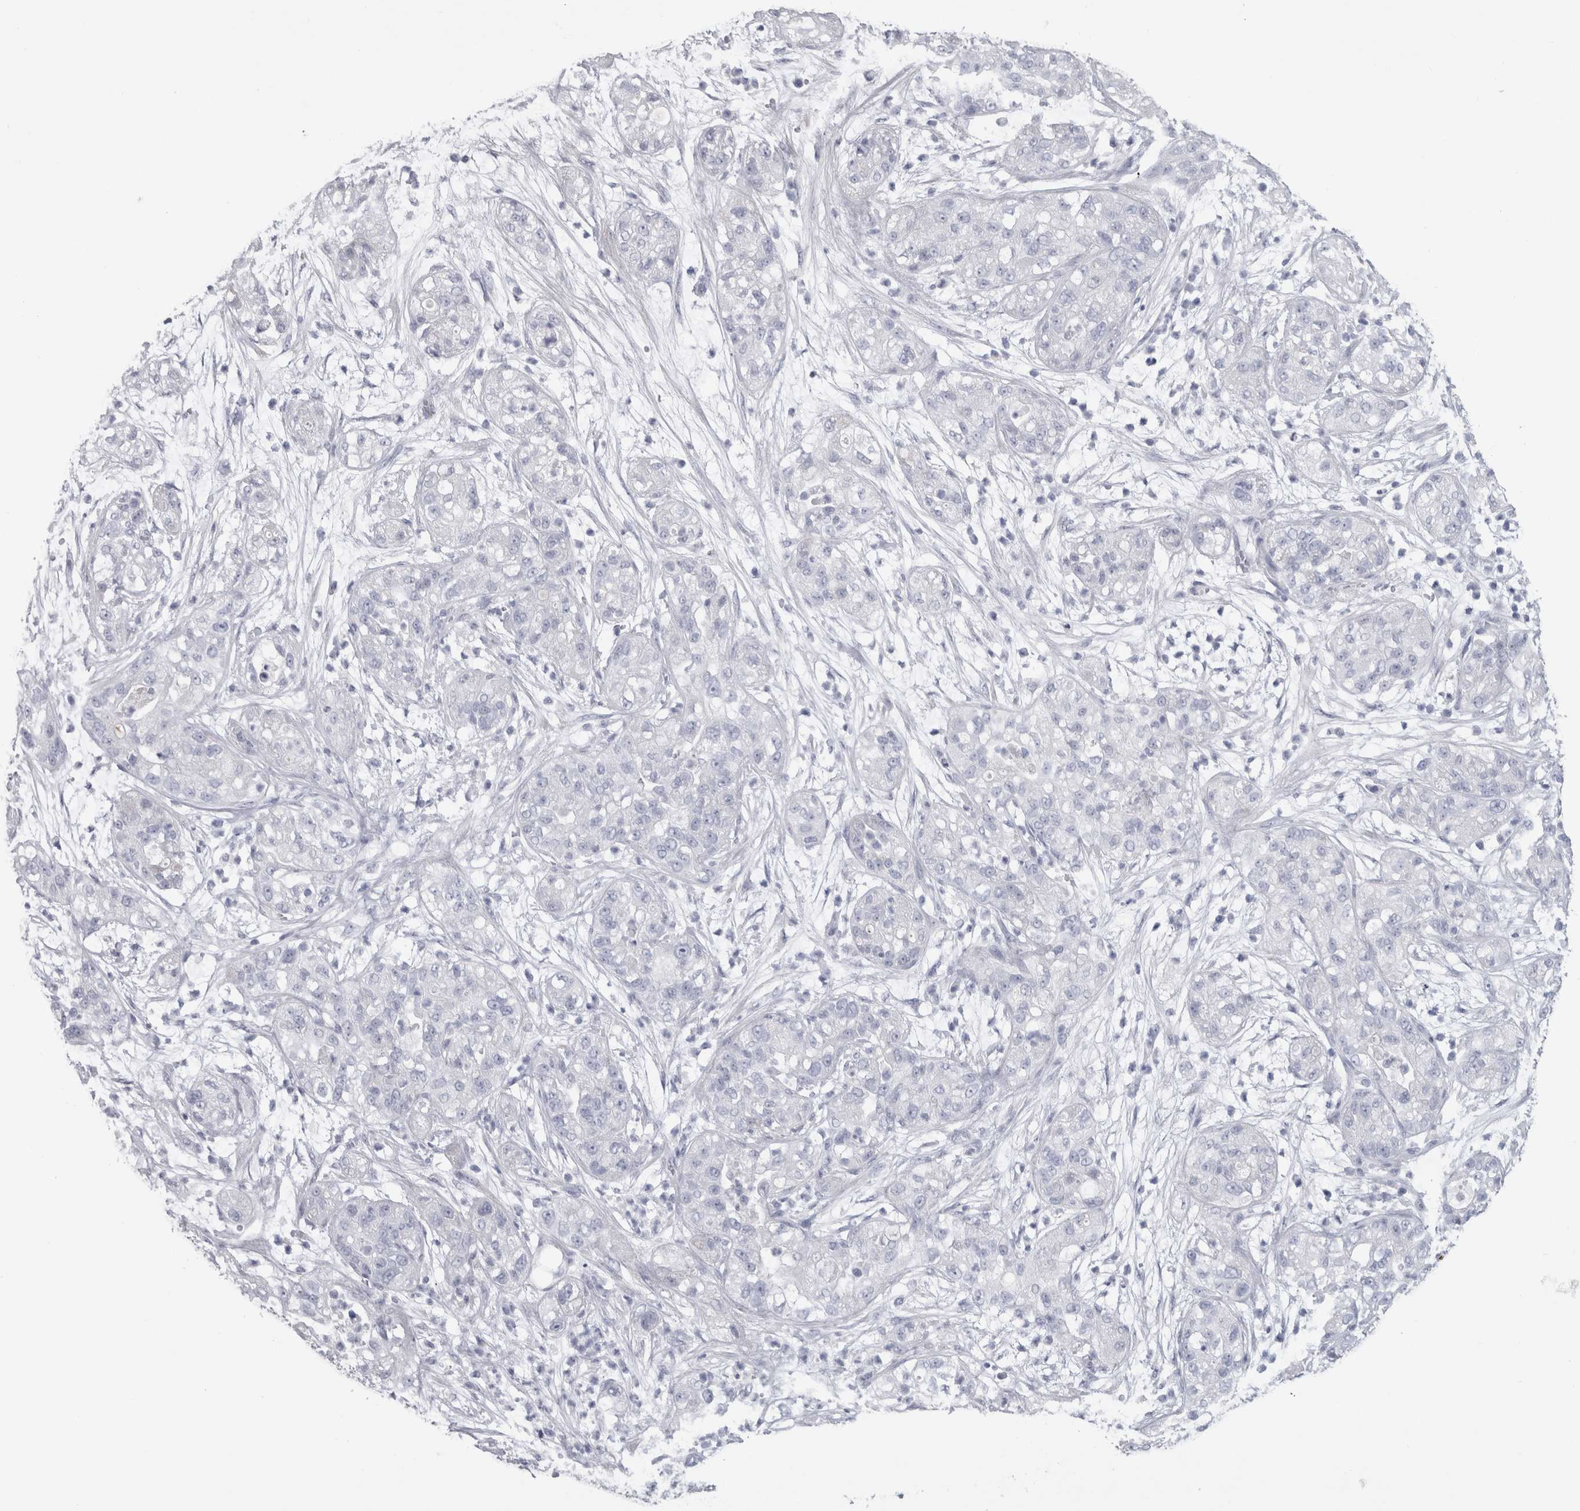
{"staining": {"intensity": "negative", "quantity": "none", "location": "none"}, "tissue": "pancreatic cancer", "cell_type": "Tumor cells", "image_type": "cancer", "snomed": [{"axis": "morphology", "description": "Adenocarcinoma, NOS"}, {"axis": "topography", "description": "Pancreas"}], "caption": "Immunohistochemical staining of human pancreatic cancer exhibits no significant expression in tumor cells.", "gene": "MSMB", "patient": {"sex": "female", "age": 78}}